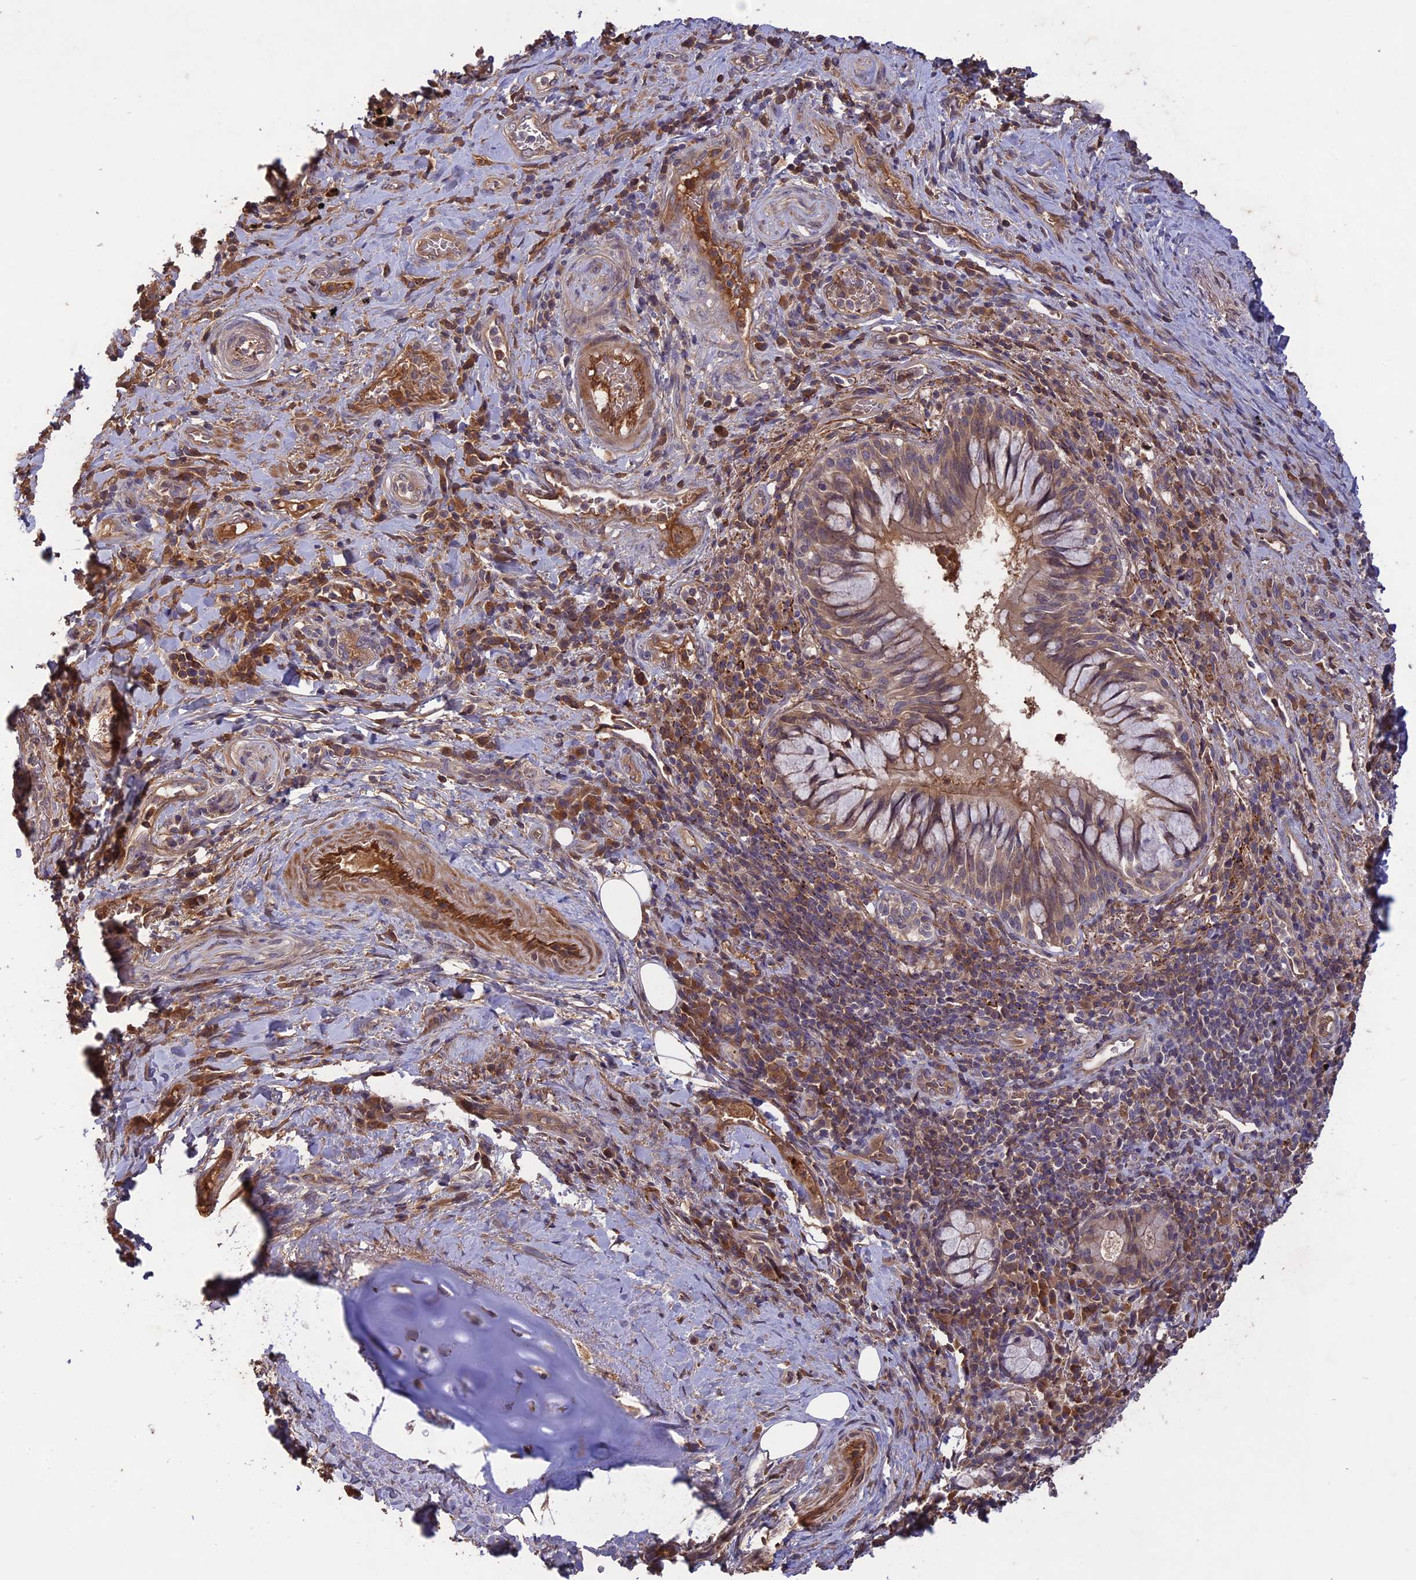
{"staining": {"intensity": "moderate", "quantity": ">75%", "location": "cytoplasmic/membranous"}, "tissue": "adipose tissue", "cell_type": "Adipocytes", "image_type": "normal", "snomed": [{"axis": "morphology", "description": "Normal tissue, NOS"}, {"axis": "morphology", "description": "Squamous cell carcinoma, NOS"}, {"axis": "topography", "description": "Bronchus"}, {"axis": "topography", "description": "Lung"}], "caption": "Brown immunohistochemical staining in normal human adipose tissue demonstrates moderate cytoplasmic/membranous positivity in about >75% of adipocytes.", "gene": "ADO", "patient": {"sex": "male", "age": 64}}